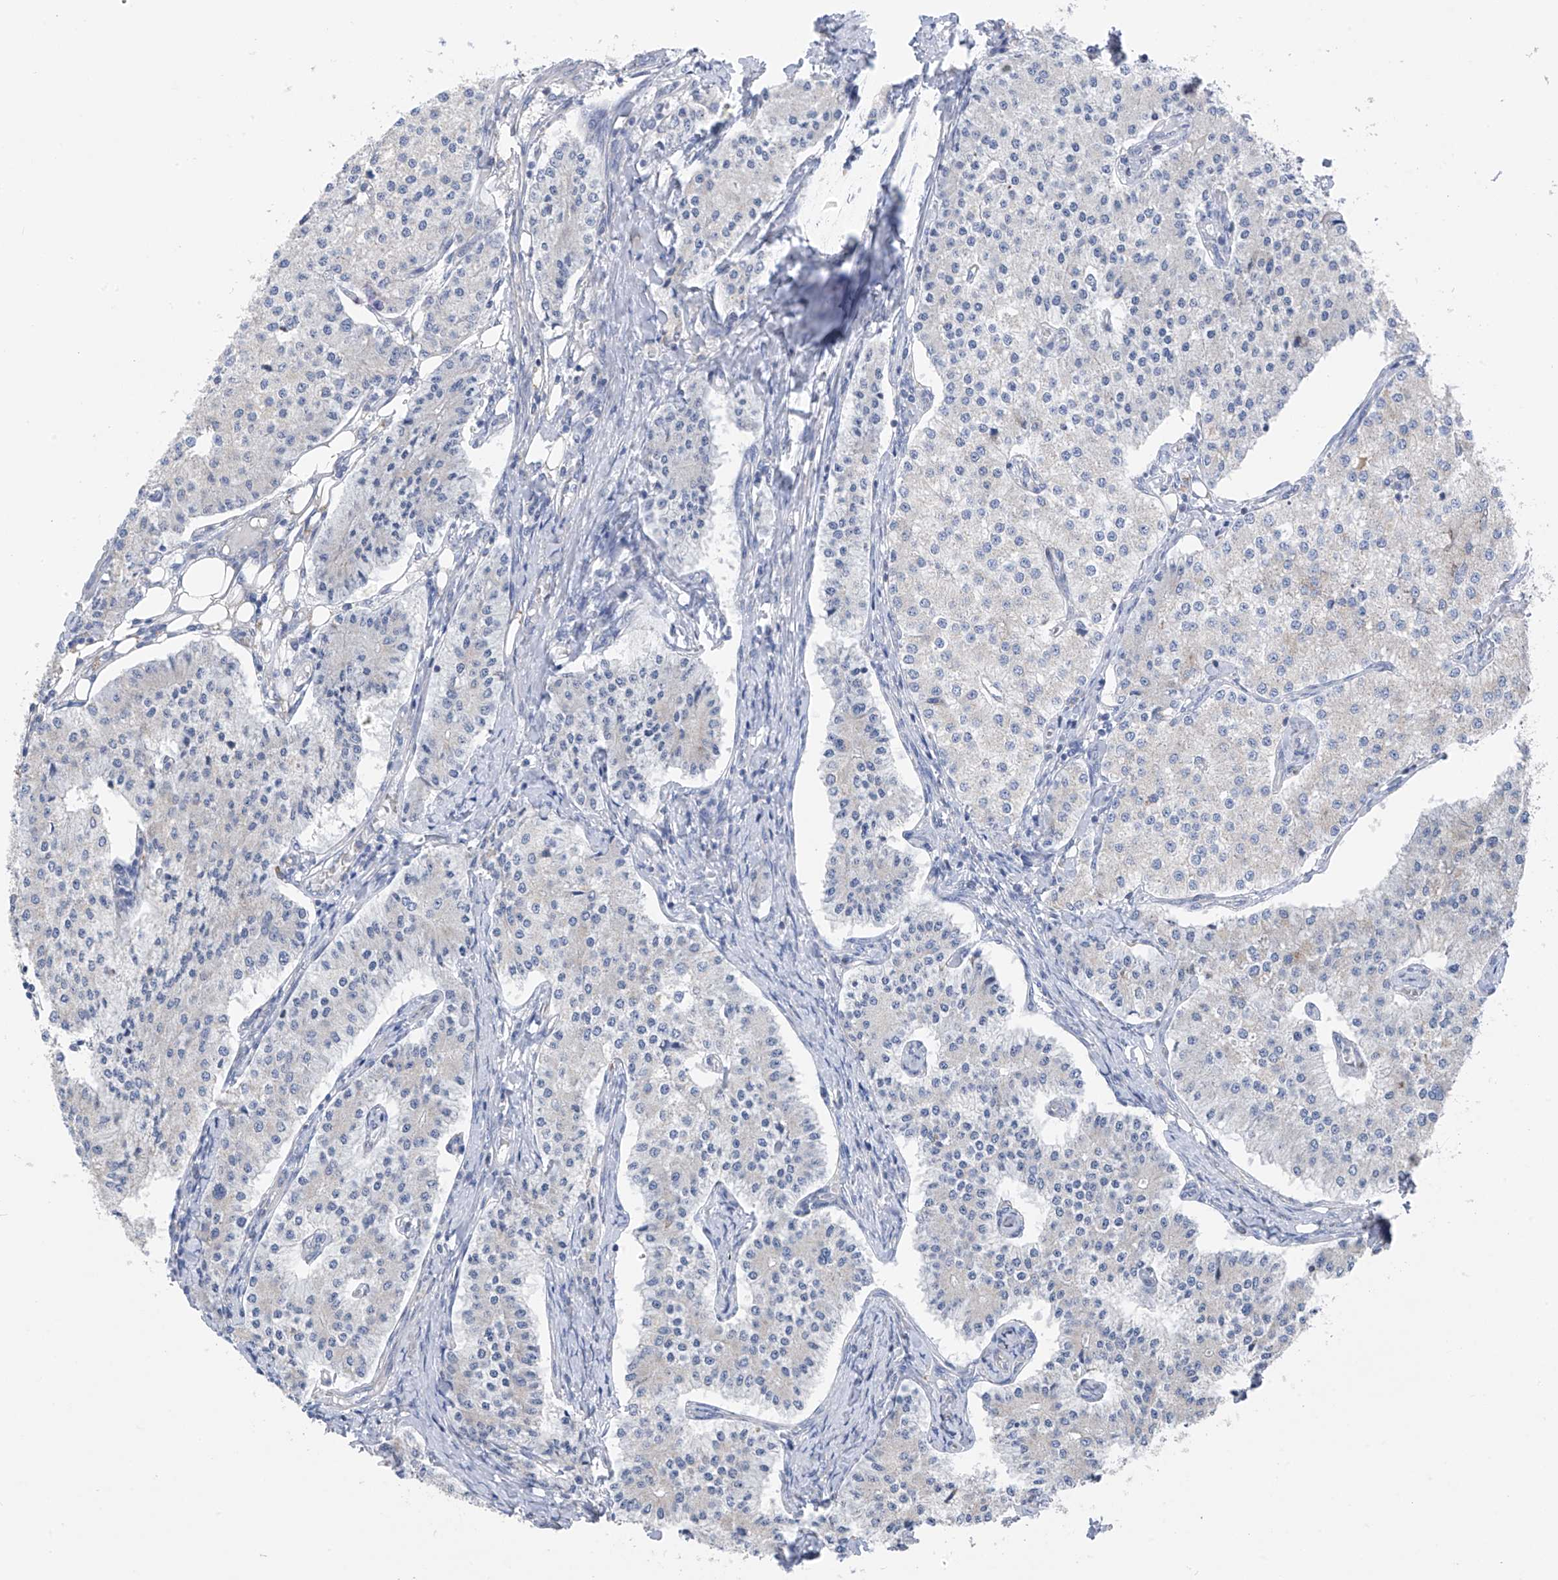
{"staining": {"intensity": "negative", "quantity": "none", "location": "none"}, "tissue": "carcinoid", "cell_type": "Tumor cells", "image_type": "cancer", "snomed": [{"axis": "morphology", "description": "Carcinoid, malignant, NOS"}, {"axis": "topography", "description": "Colon"}], "caption": "Immunohistochemical staining of human carcinoid (malignant) reveals no significant expression in tumor cells.", "gene": "SYN3", "patient": {"sex": "female", "age": 52}}